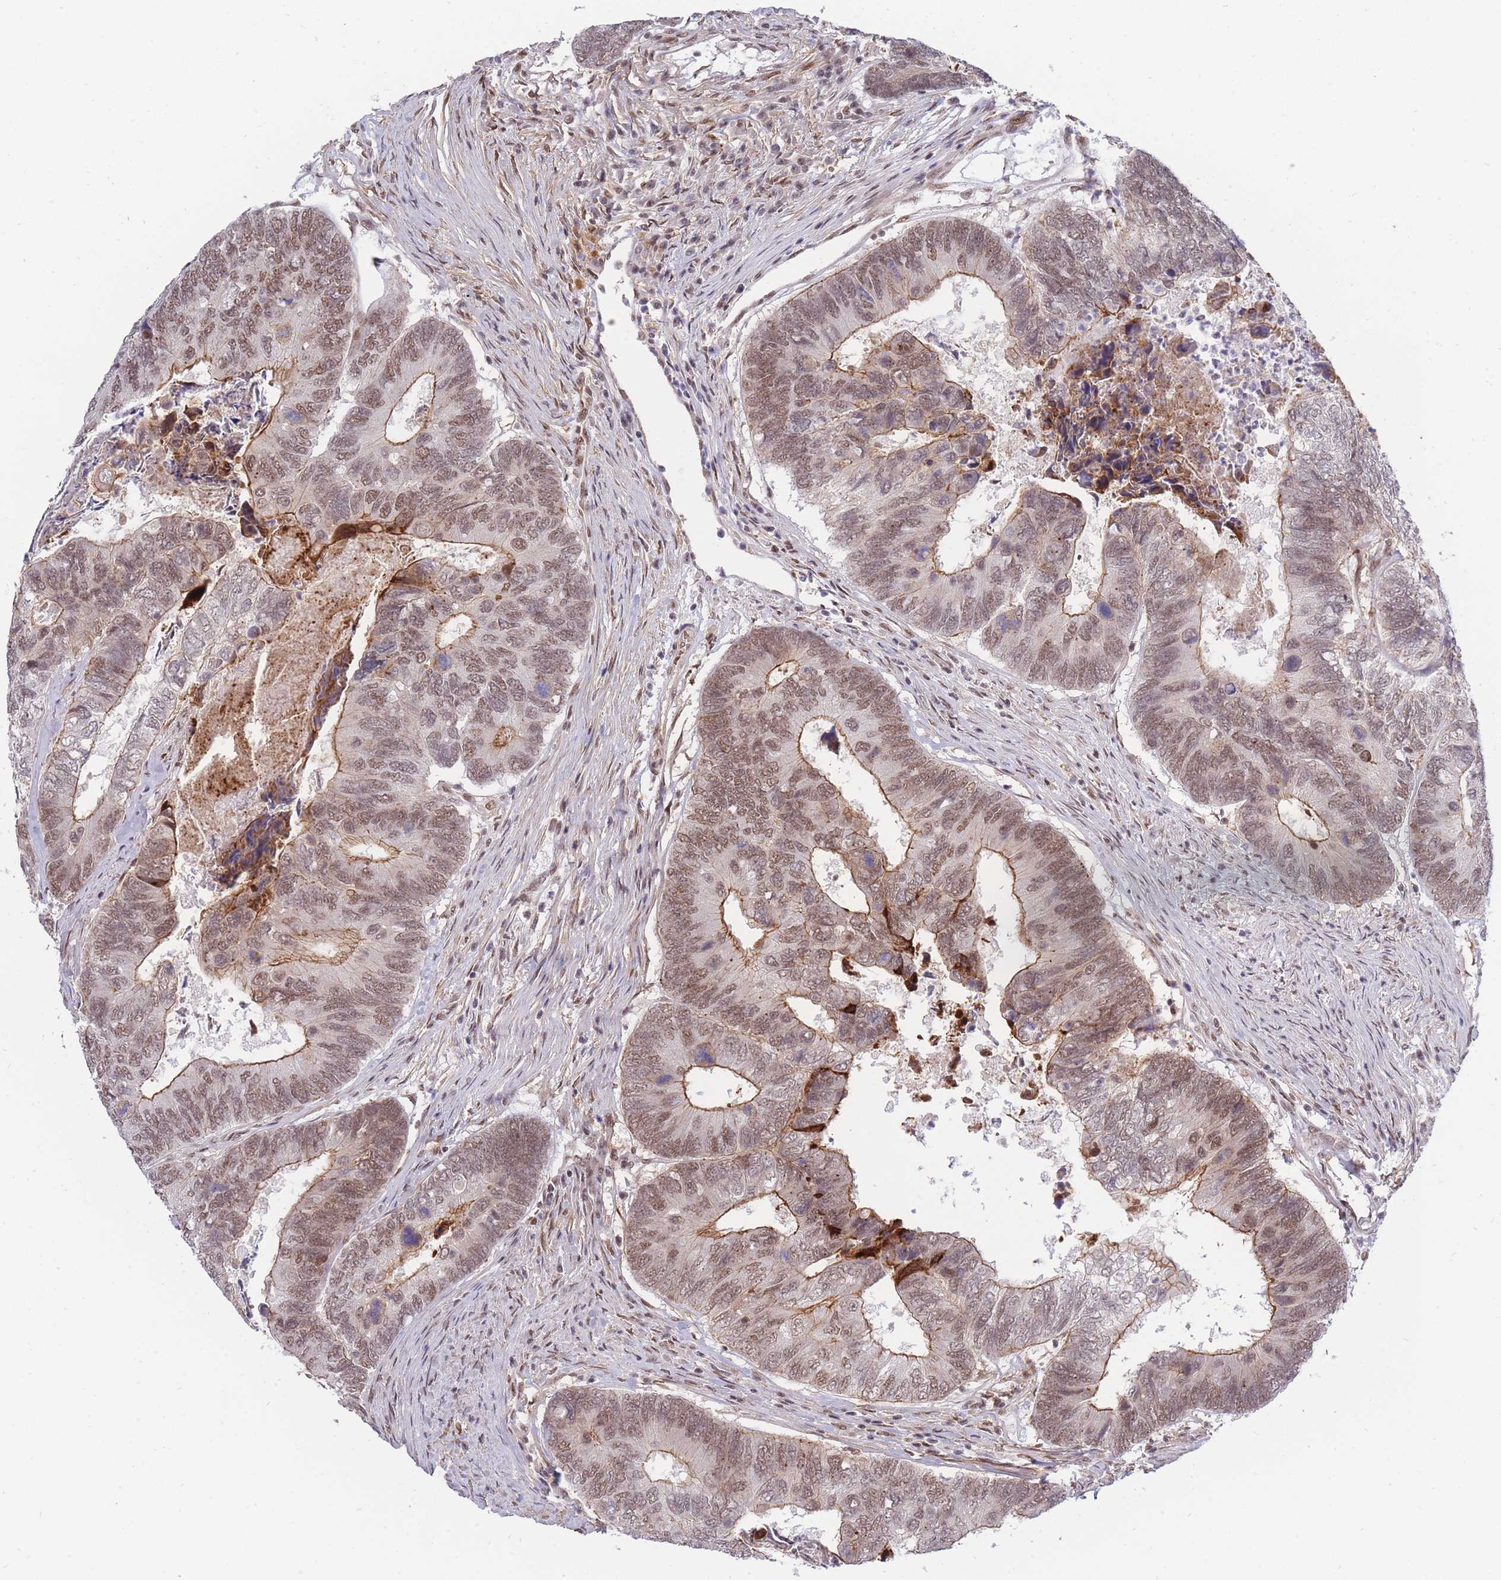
{"staining": {"intensity": "strong", "quantity": "25%-75%", "location": "cytoplasmic/membranous,nuclear"}, "tissue": "colorectal cancer", "cell_type": "Tumor cells", "image_type": "cancer", "snomed": [{"axis": "morphology", "description": "Adenocarcinoma, NOS"}, {"axis": "topography", "description": "Colon"}], "caption": "Brown immunohistochemical staining in human colorectal cancer shows strong cytoplasmic/membranous and nuclear staining in about 25%-75% of tumor cells.", "gene": "BOD1L1", "patient": {"sex": "female", "age": 67}}